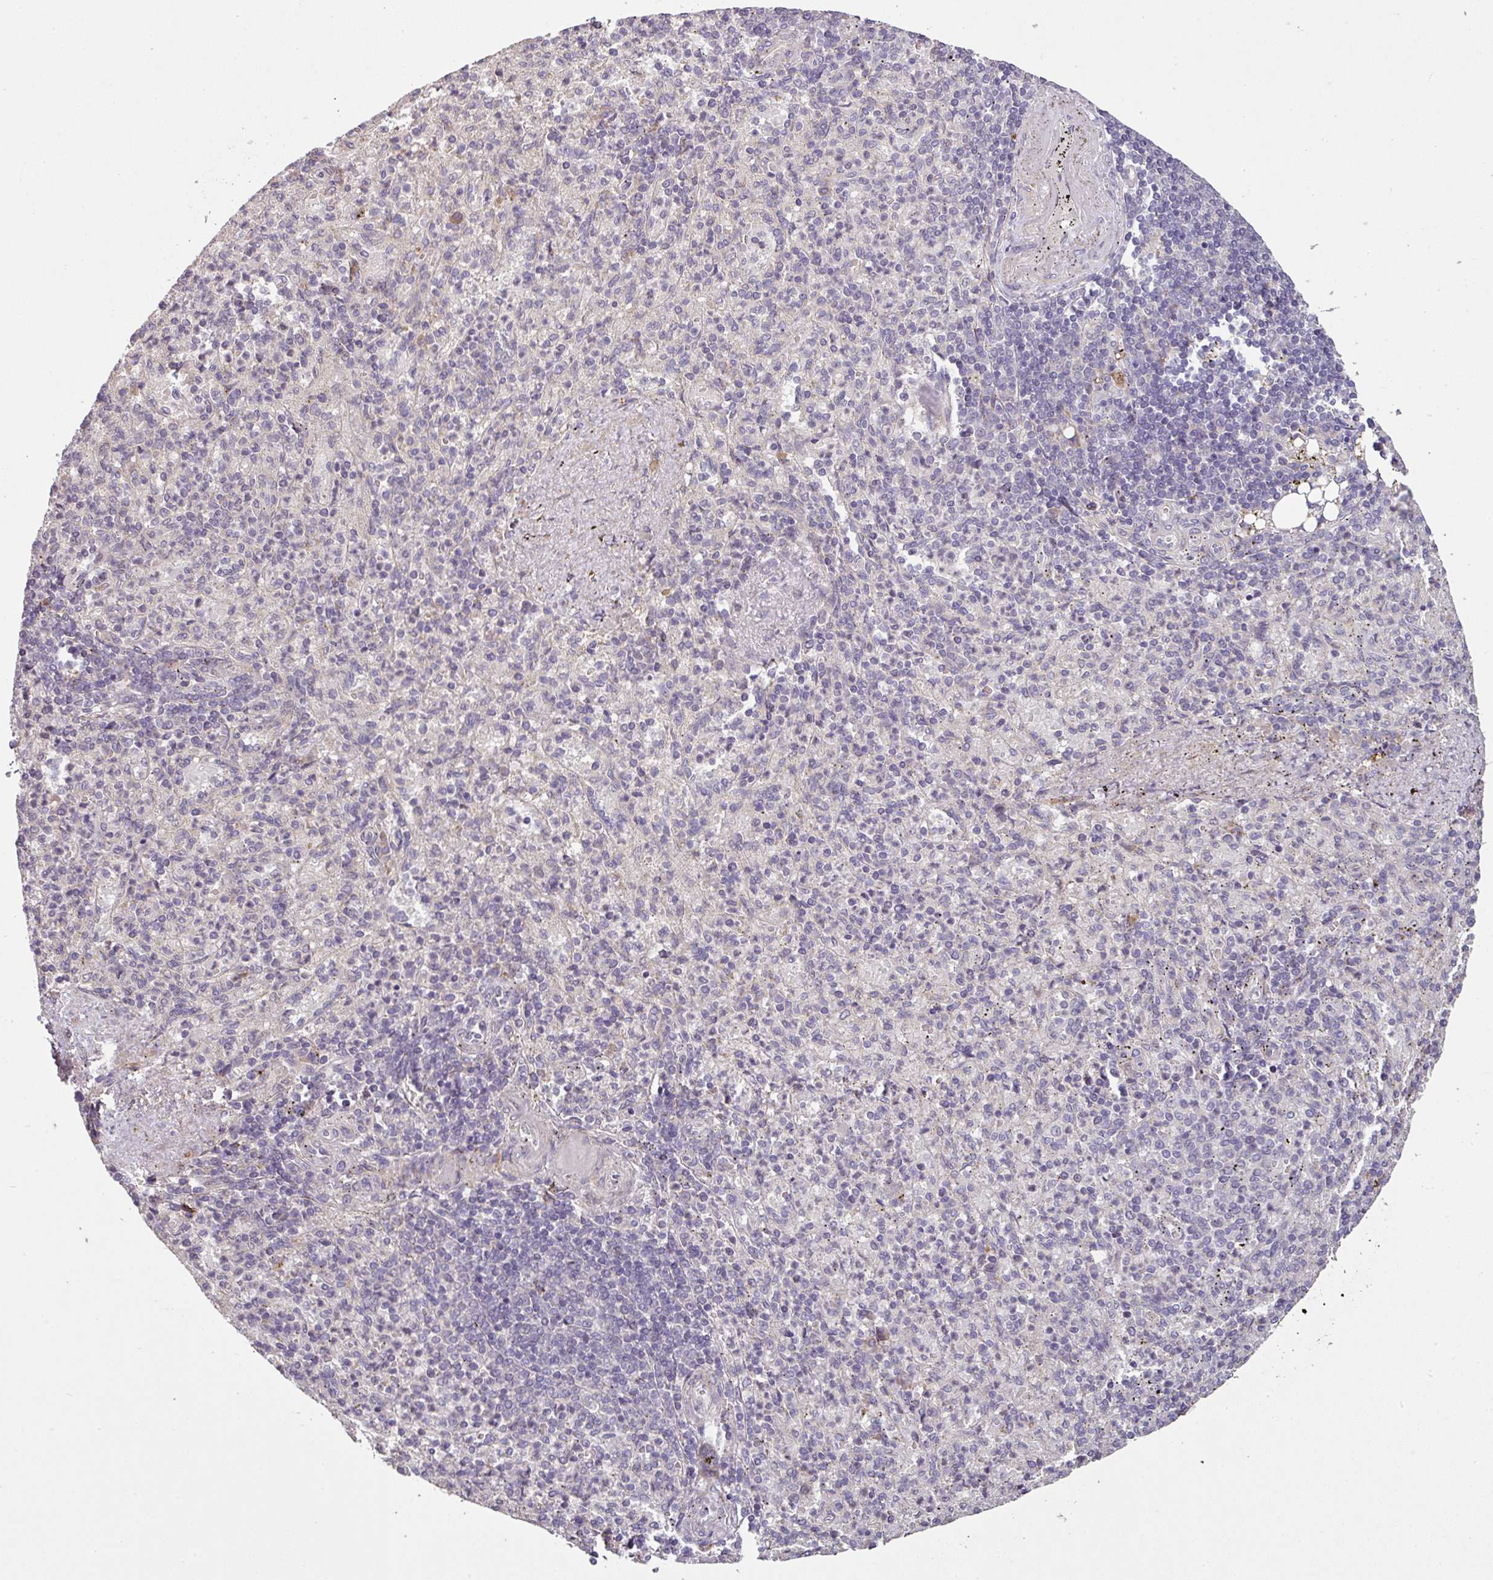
{"staining": {"intensity": "negative", "quantity": "none", "location": "none"}, "tissue": "spleen", "cell_type": "Cells in red pulp", "image_type": "normal", "snomed": [{"axis": "morphology", "description": "Normal tissue, NOS"}, {"axis": "topography", "description": "Spleen"}], "caption": "Immunohistochemistry photomicrograph of benign human spleen stained for a protein (brown), which shows no staining in cells in red pulp. Nuclei are stained in blue.", "gene": "SPCS3", "patient": {"sex": "female", "age": 74}}